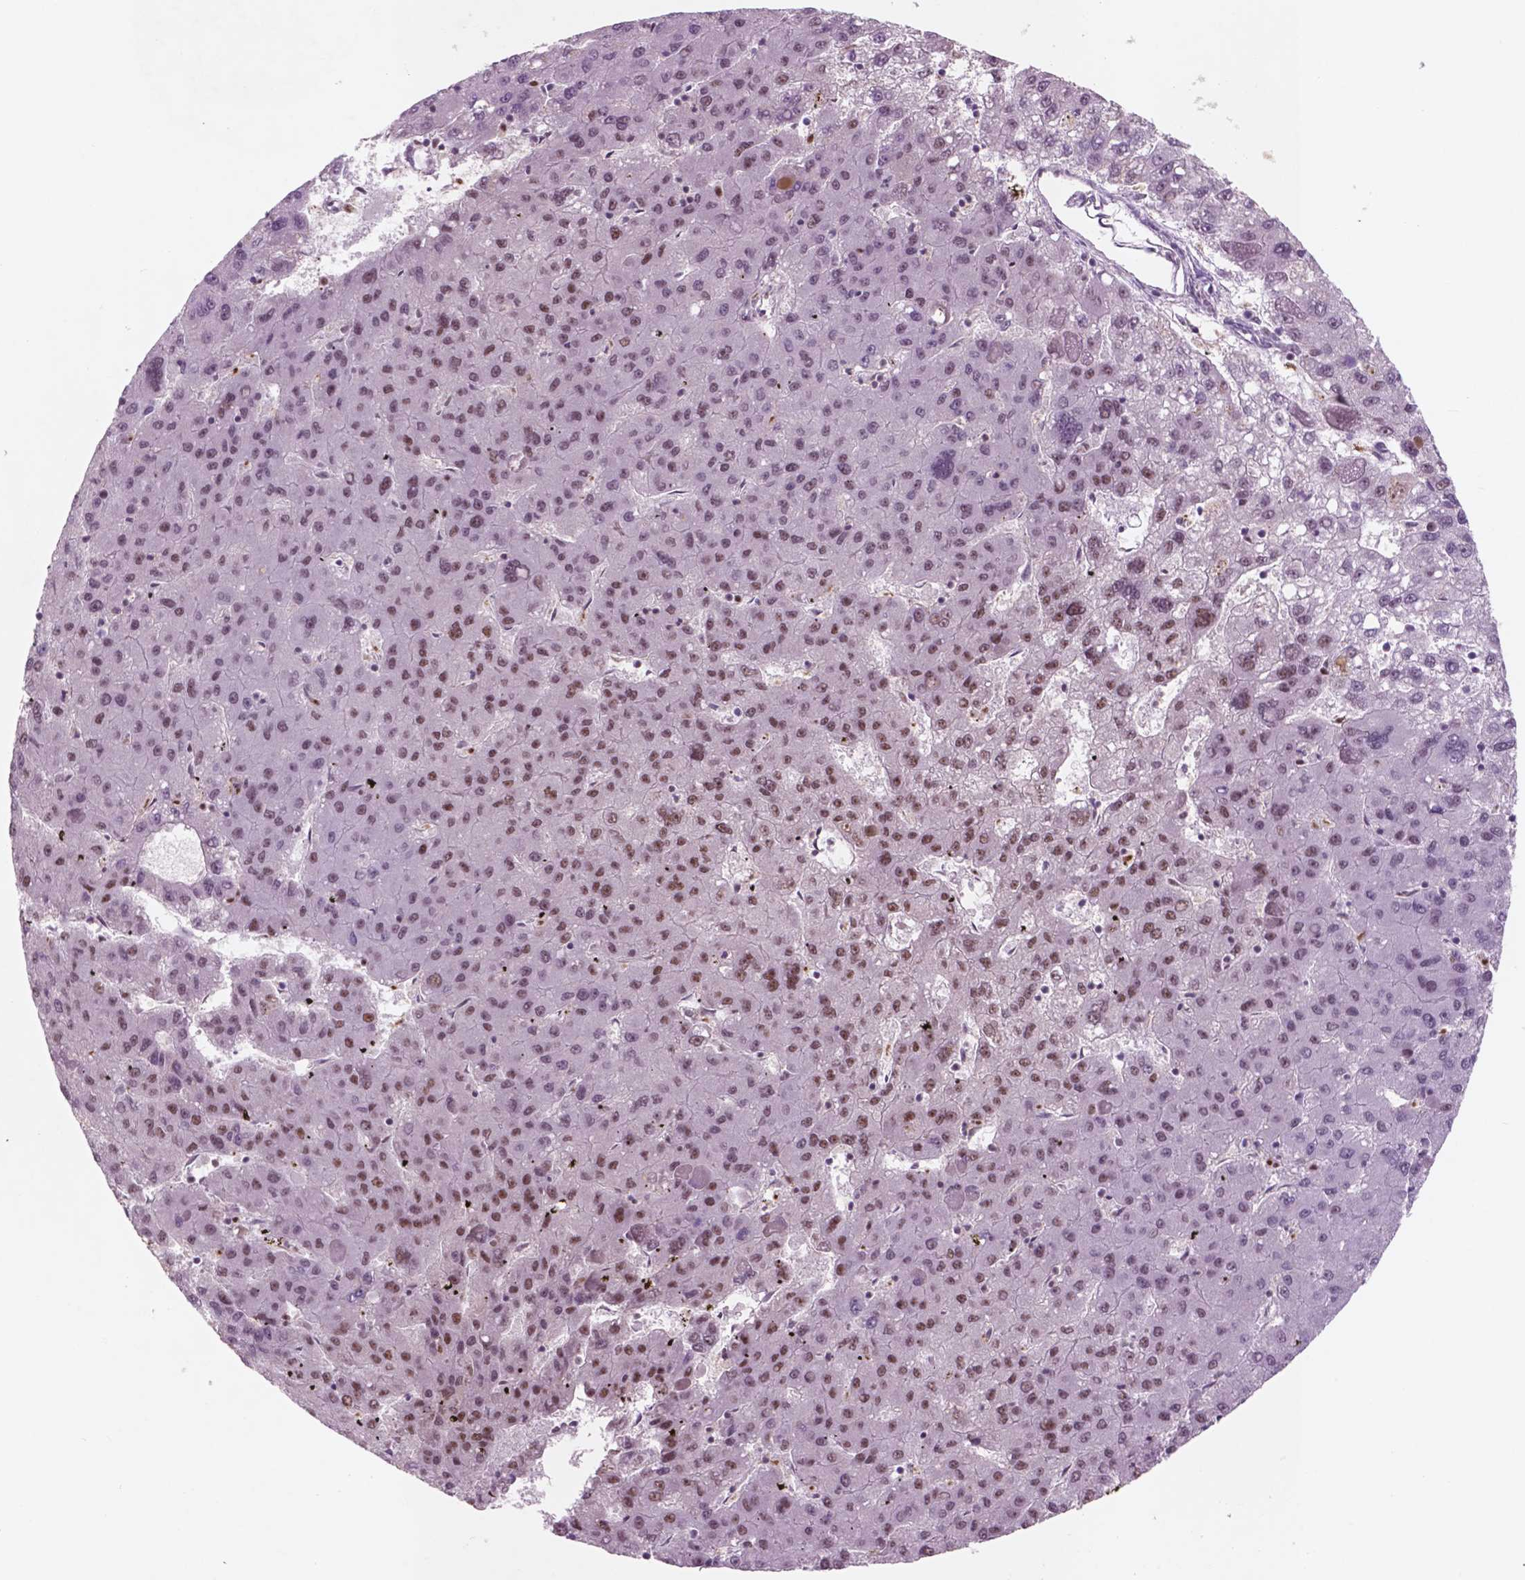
{"staining": {"intensity": "moderate", "quantity": "25%-75%", "location": "nuclear"}, "tissue": "liver cancer", "cell_type": "Tumor cells", "image_type": "cancer", "snomed": [{"axis": "morphology", "description": "Carcinoma, Hepatocellular, NOS"}, {"axis": "topography", "description": "Liver"}], "caption": "Immunohistochemistry histopathology image of neoplastic tissue: human liver hepatocellular carcinoma stained using immunohistochemistry demonstrates medium levels of moderate protein expression localized specifically in the nuclear of tumor cells, appearing as a nuclear brown color.", "gene": "CTR9", "patient": {"sex": "female", "age": 82}}